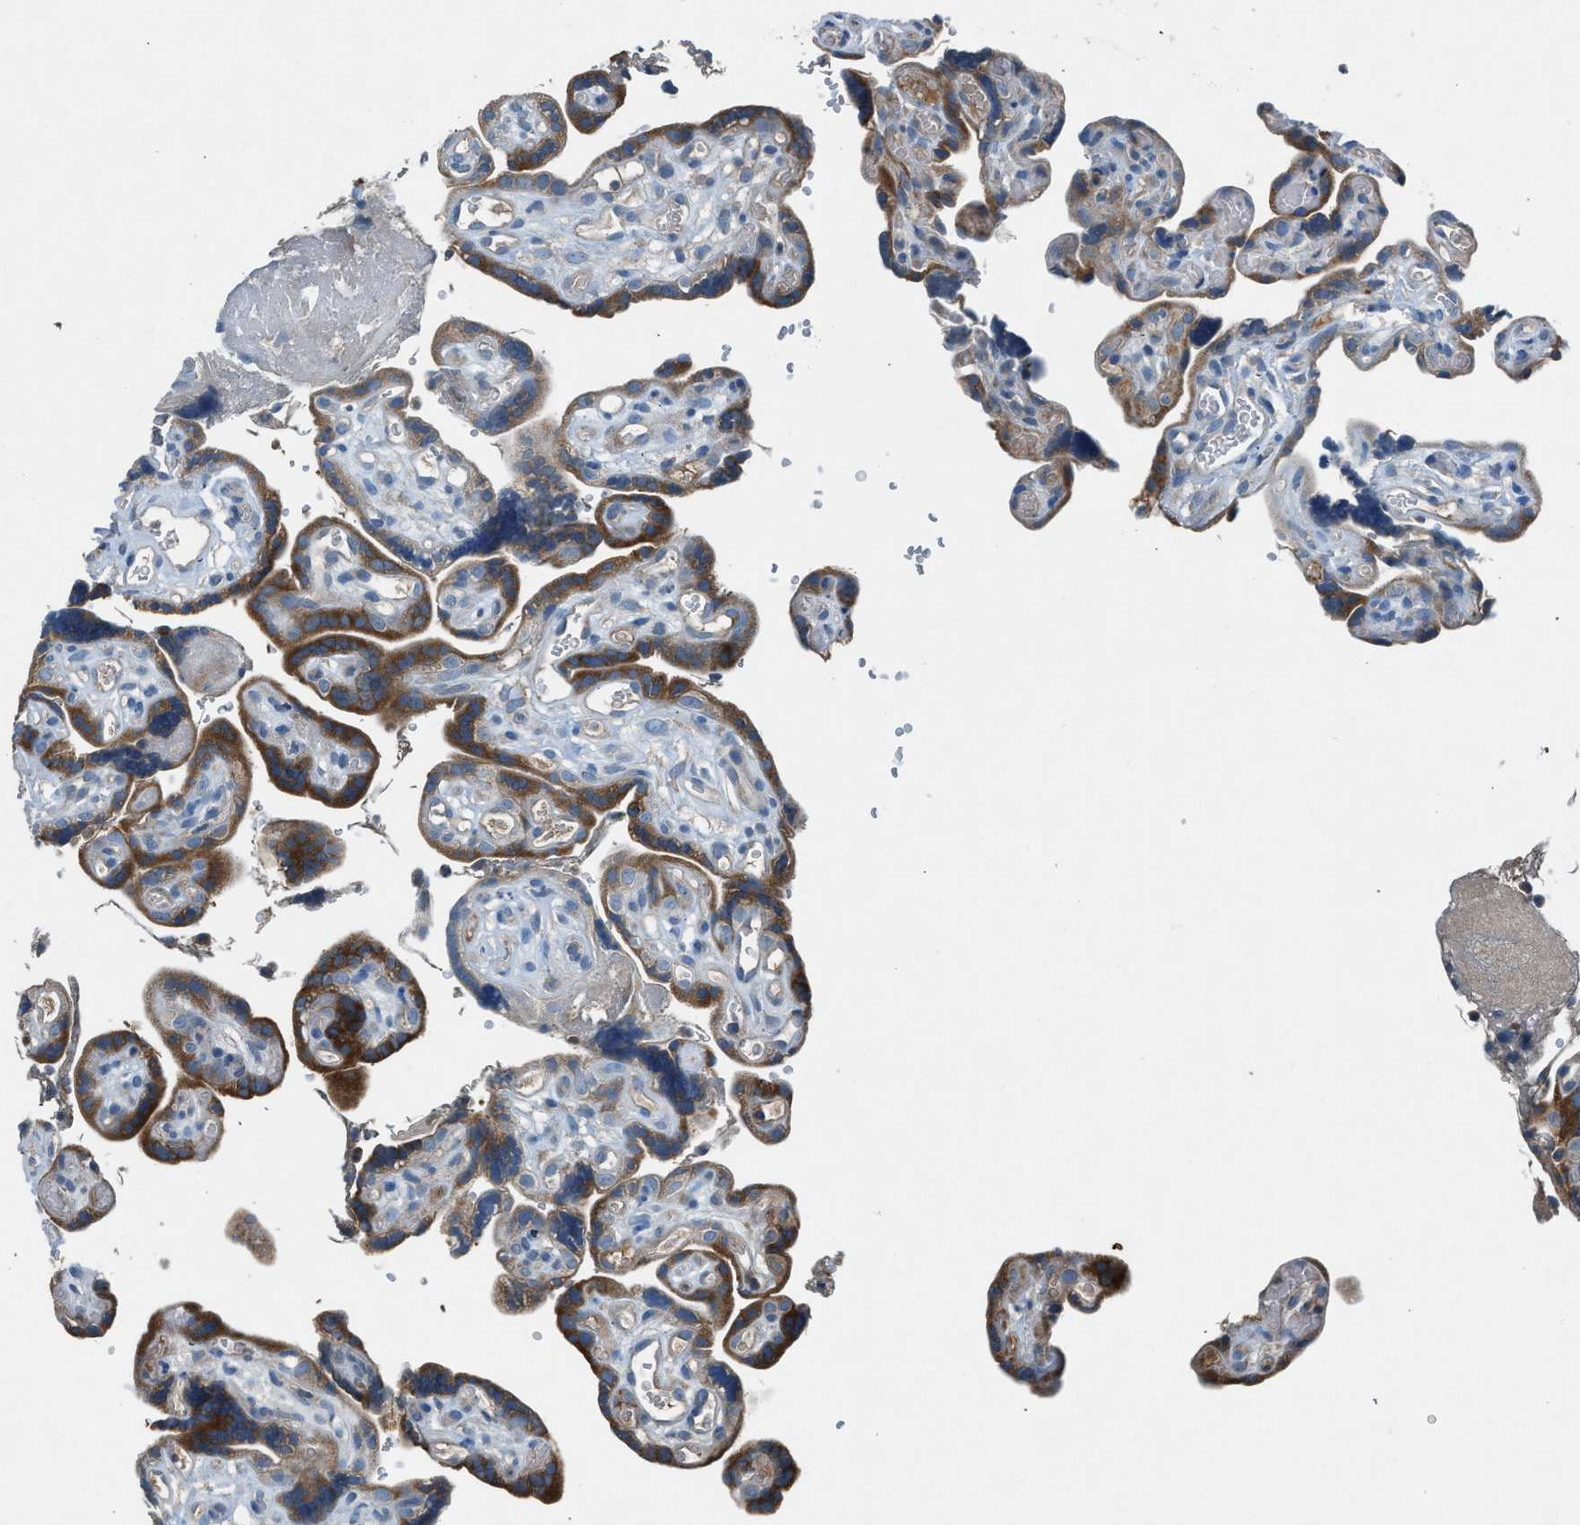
{"staining": {"intensity": "moderate", "quantity": ">75%", "location": "cytoplasmic/membranous"}, "tissue": "placenta", "cell_type": "Decidual cells", "image_type": "normal", "snomed": [{"axis": "morphology", "description": "Normal tissue, NOS"}, {"axis": "topography", "description": "Placenta"}], "caption": "Immunohistochemical staining of normal human placenta displays moderate cytoplasmic/membranous protein staining in approximately >75% of decidual cells.", "gene": "BMP1", "patient": {"sex": "female", "age": 30}}